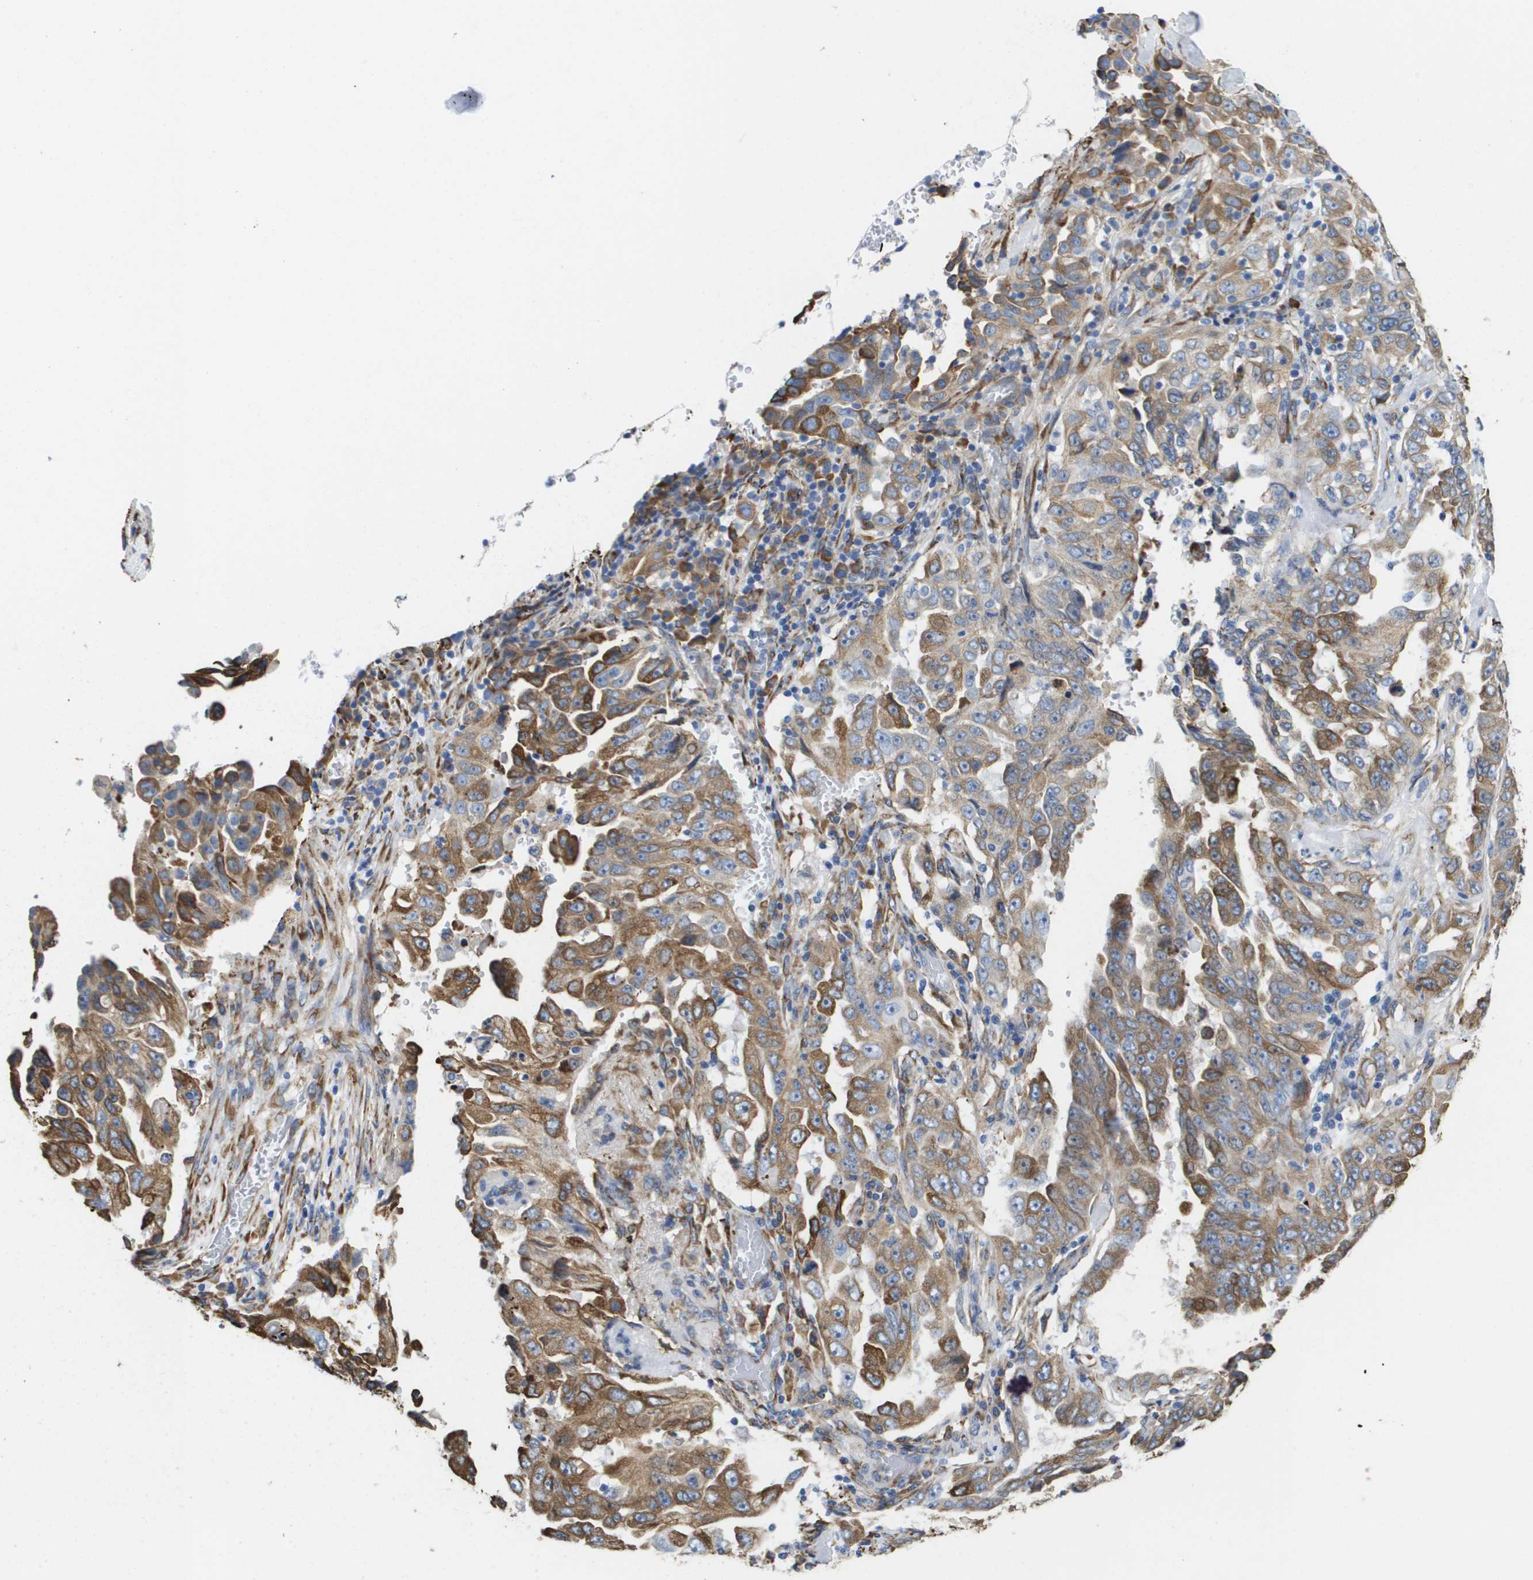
{"staining": {"intensity": "moderate", "quantity": ">75%", "location": "cytoplasmic/membranous"}, "tissue": "lung cancer", "cell_type": "Tumor cells", "image_type": "cancer", "snomed": [{"axis": "morphology", "description": "Adenocarcinoma, NOS"}, {"axis": "topography", "description": "Lung"}], "caption": "Immunohistochemistry (DAB (3,3'-diaminobenzidine)) staining of human adenocarcinoma (lung) displays moderate cytoplasmic/membranous protein positivity in approximately >75% of tumor cells. (Brightfield microscopy of DAB IHC at high magnification).", "gene": "ST3GAL2", "patient": {"sex": "female", "age": 51}}